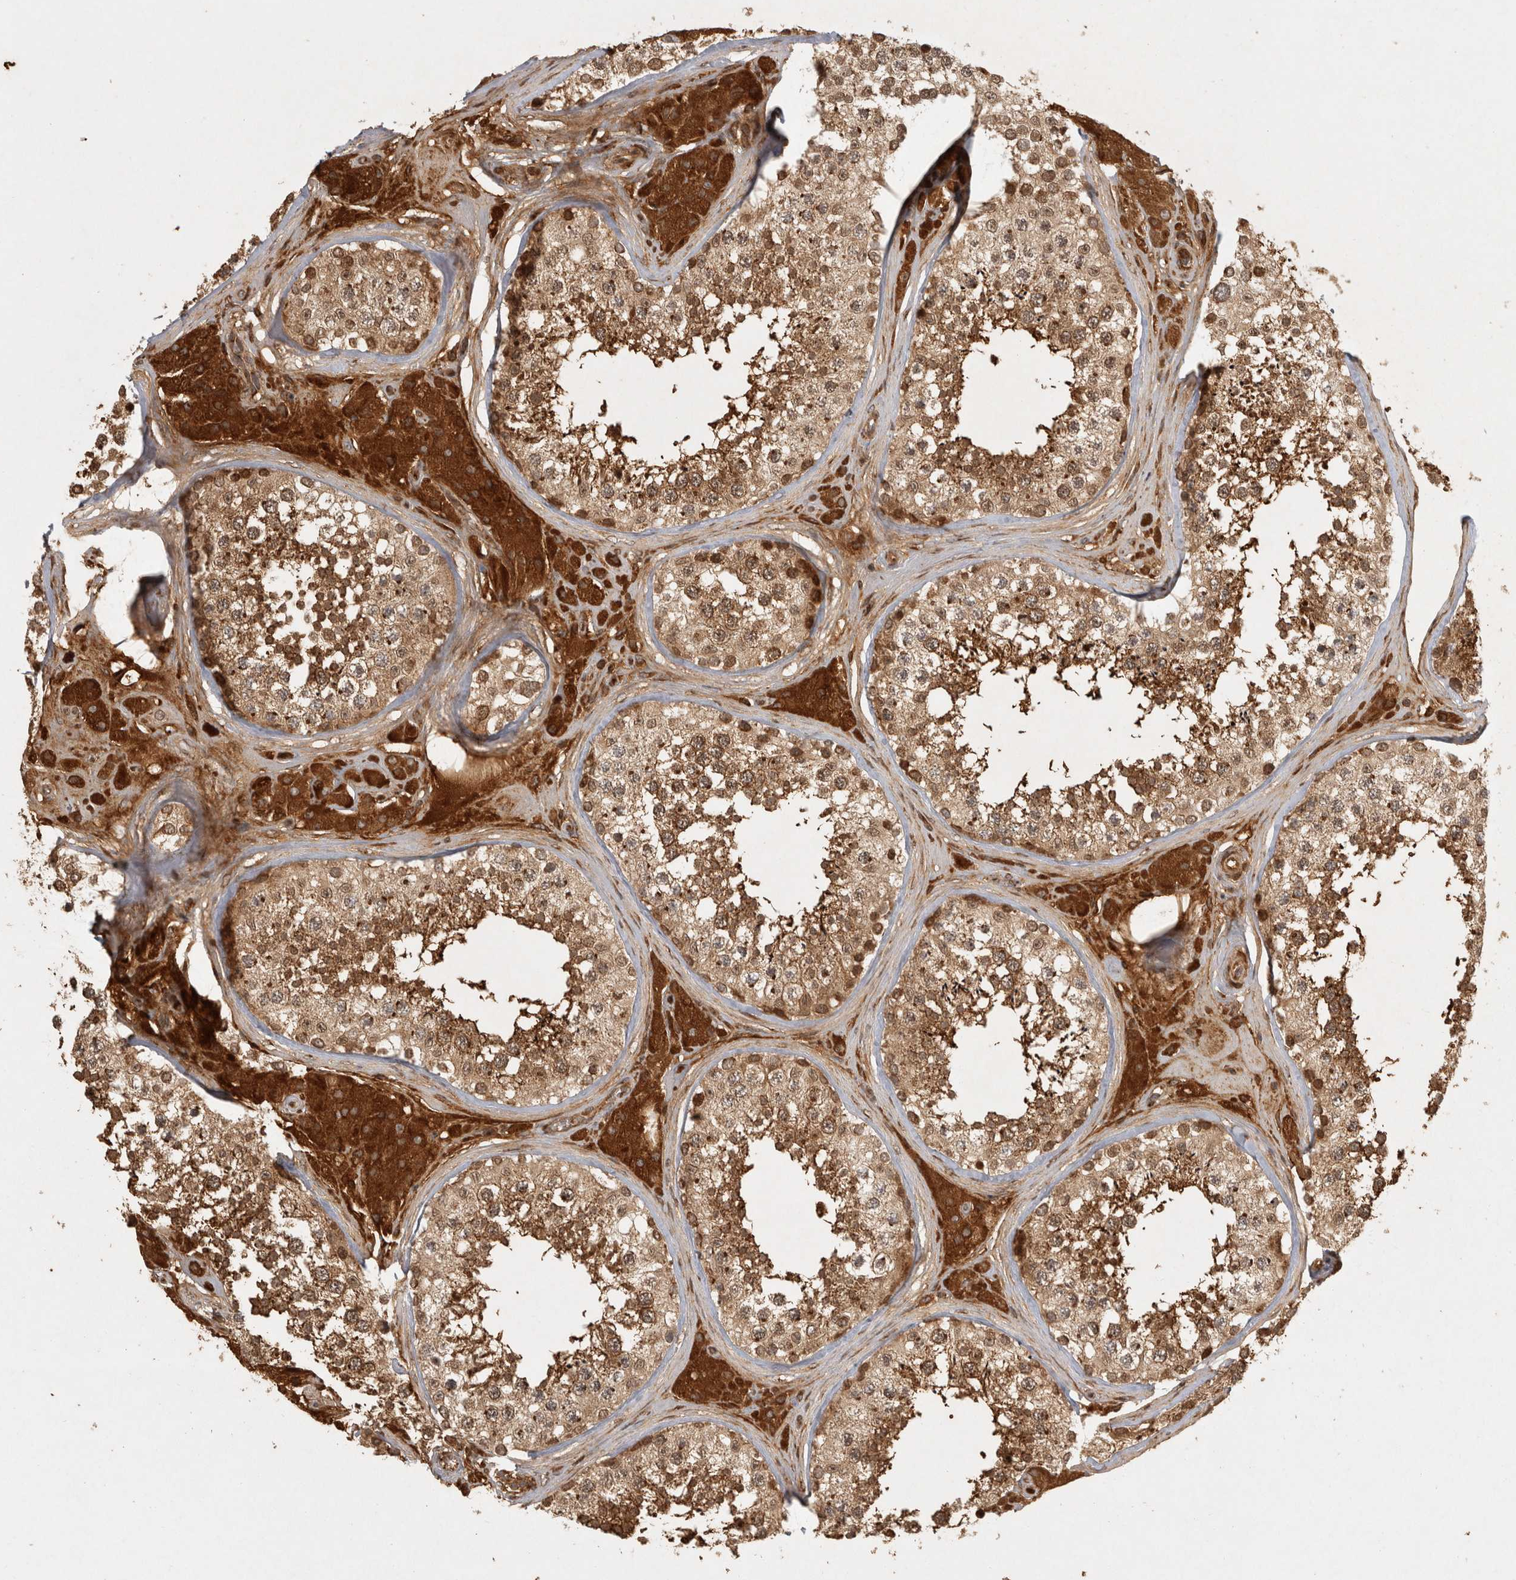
{"staining": {"intensity": "moderate", "quantity": ">75%", "location": "cytoplasmic/membranous"}, "tissue": "testis", "cell_type": "Cells in seminiferous ducts", "image_type": "normal", "snomed": [{"axis": "morphology", "description": "Normal tissue, NOS"}, {"axis": "topography", "description": "Testis"}], "caption": "About >75% of cells in seminiferous ducts in unremarkable testis demonstrate moderate cytoplasmic/membranous protein expression as visualized by brown immunohistochemical staining.", "gene": "CAMSAP2", "patient": {"sex": "male", "age": 46}}